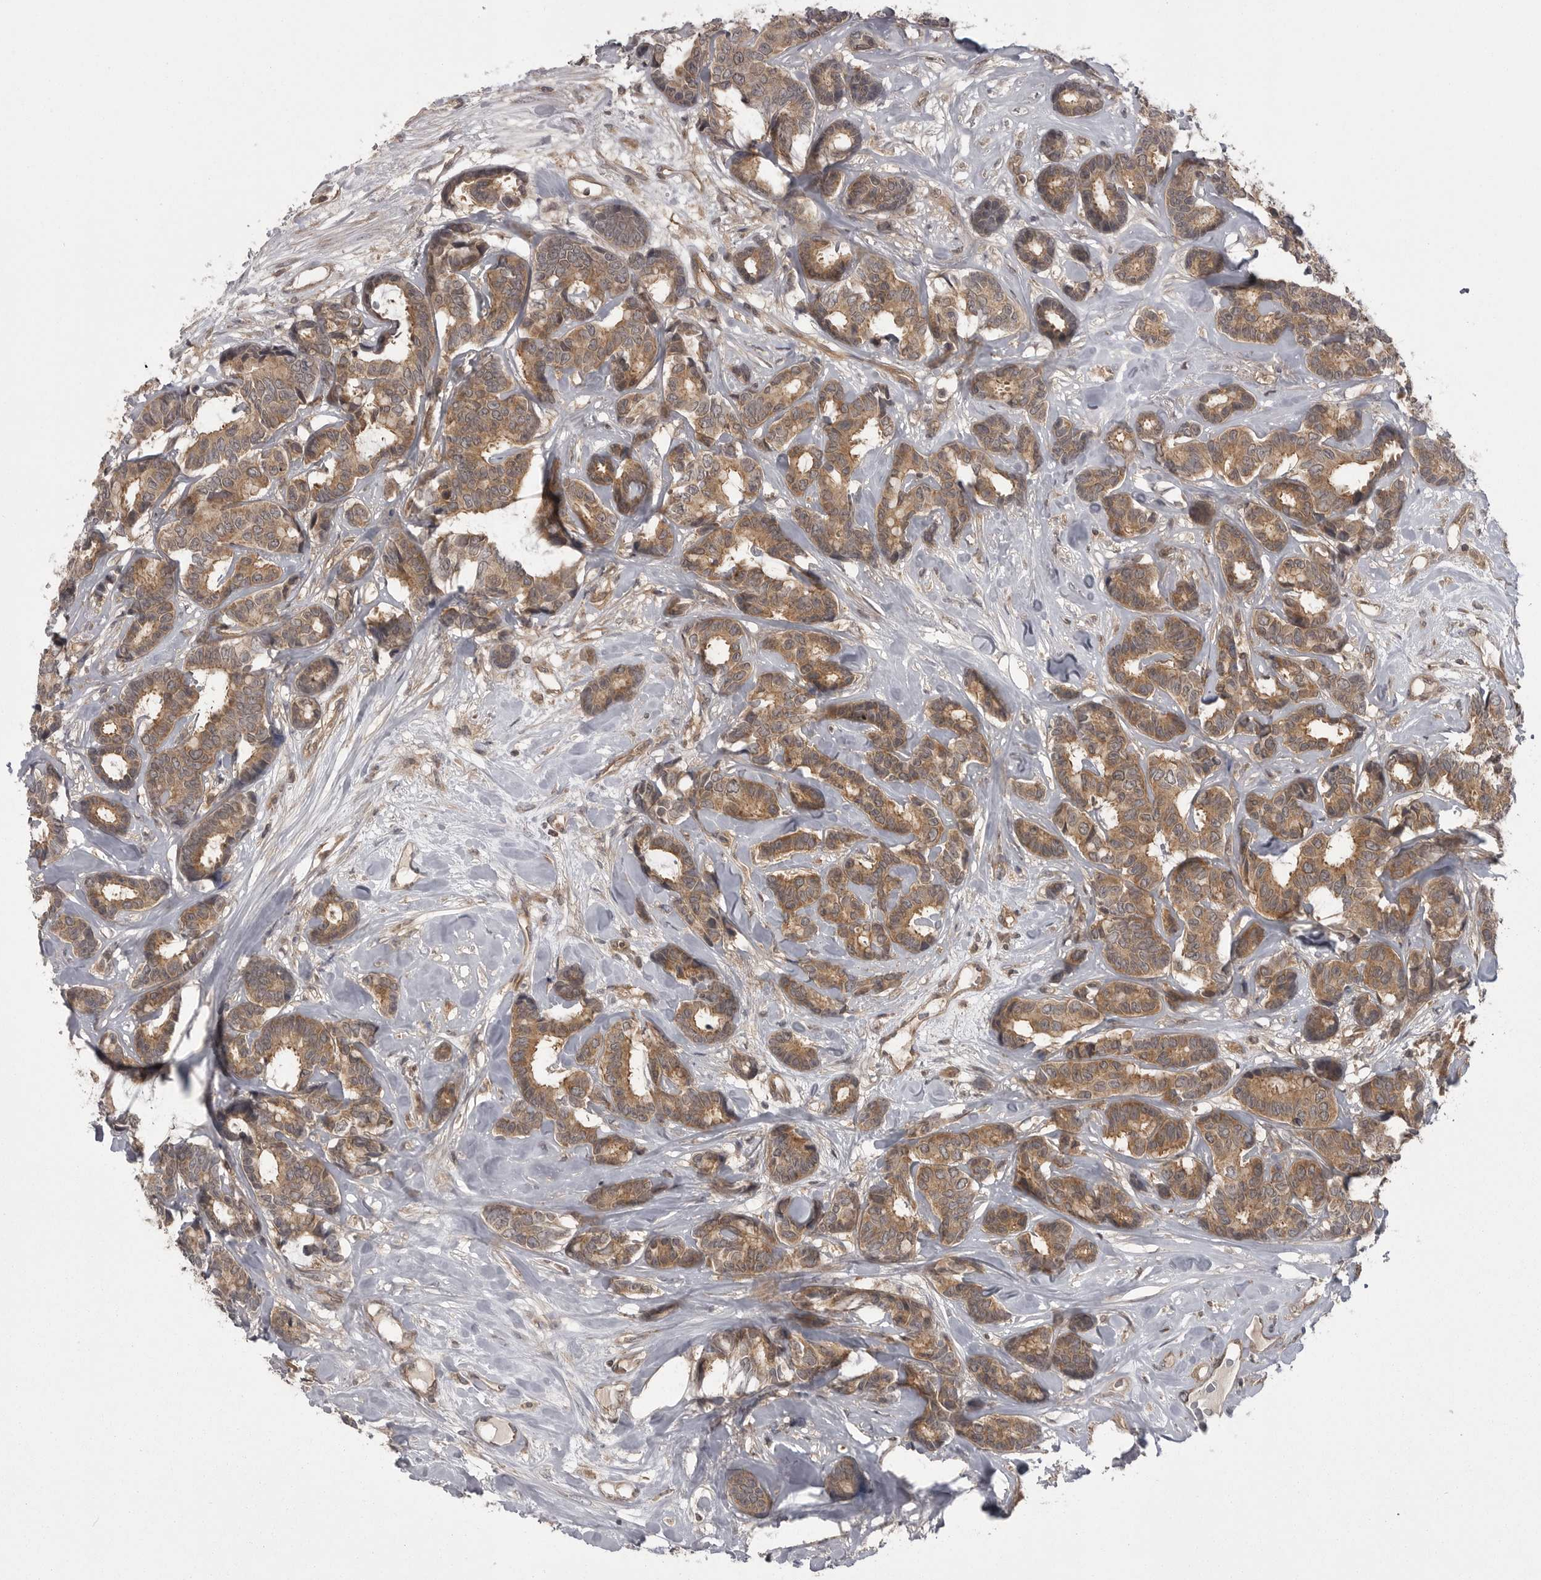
{"staining": {"intensity": "moderate", "quantity": ">75%", "location": "cytoplasmic/membranous"}, "tissue": "breast cancer", "cell_type": "Tumor cells", "image_type": "cancer", "snomed": [{"axis": "morphology", "description": "Duct carcinoma"}, {"axis": "topography", "description": "Breast"}], "caption": "This micrograph displays intraductal carcinoma (breast) stained with immunohistochemistry (IHC) to label a protein in brown. The cytoplasmic/membranous of tumor cells show moderate positivity for the protein. Nuclei are counter-stained blue.", "gene": "STK24", "patient": {"sex": "female", "age": 87}}